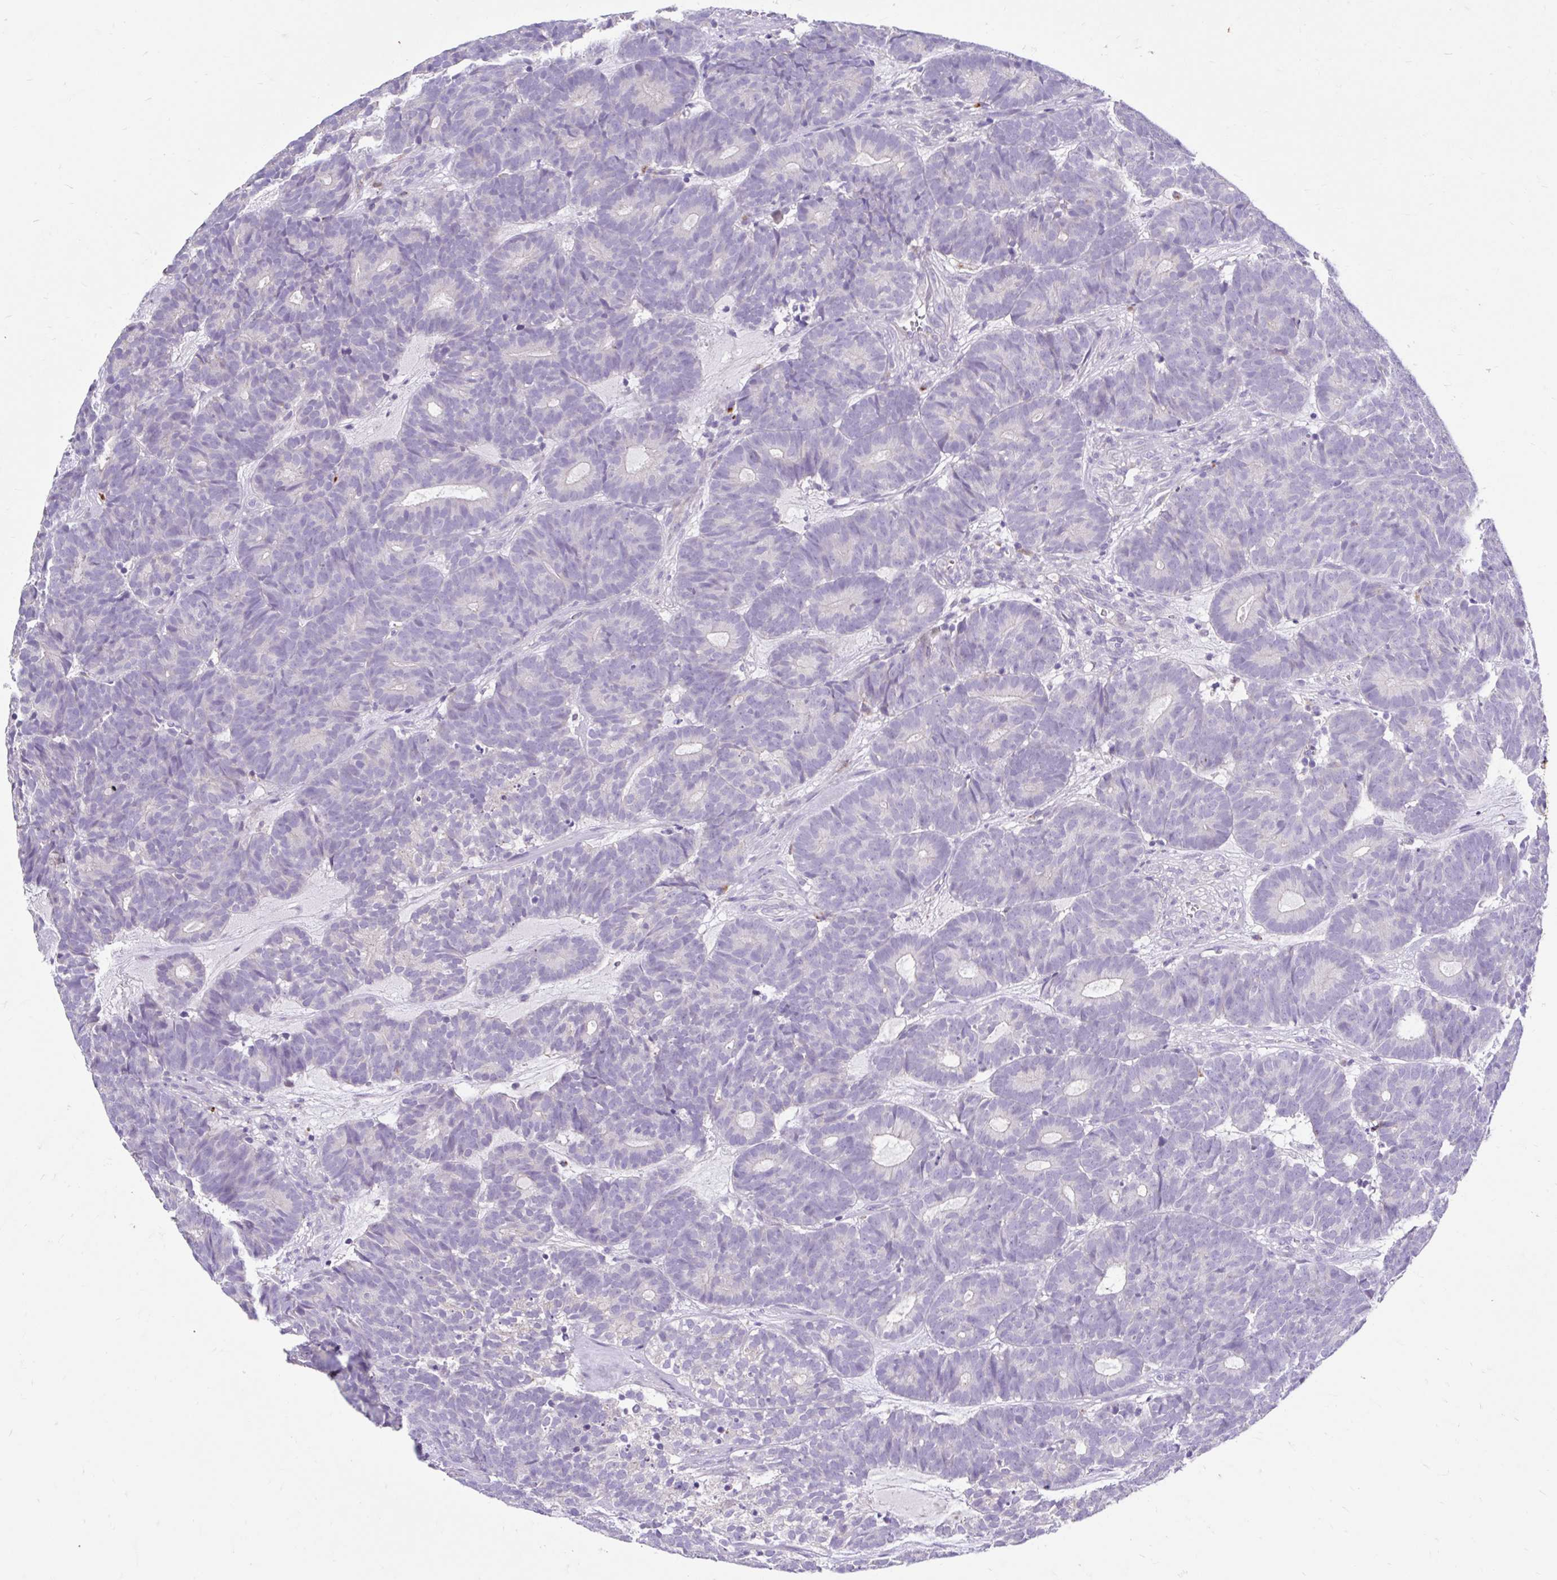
{"staining": {"intensity": "negative", "quantity": "none", "location": "none"}, "tissue": "head and neck cancer", "cell_type": "Tumor cells", "image_type": "cancer", "snomed": [{"axis": "morphology", "description": "Adenocarcinoma, NOS"}, {"axis": "topography", "description": "Head-Neck"}], "caption": "Head and neck cancer was stained to show a protein in brown. There is no significant expression in tumor cells.", "gene": "ZNF33A", "patient": {"sex": "female", "age": 81}}